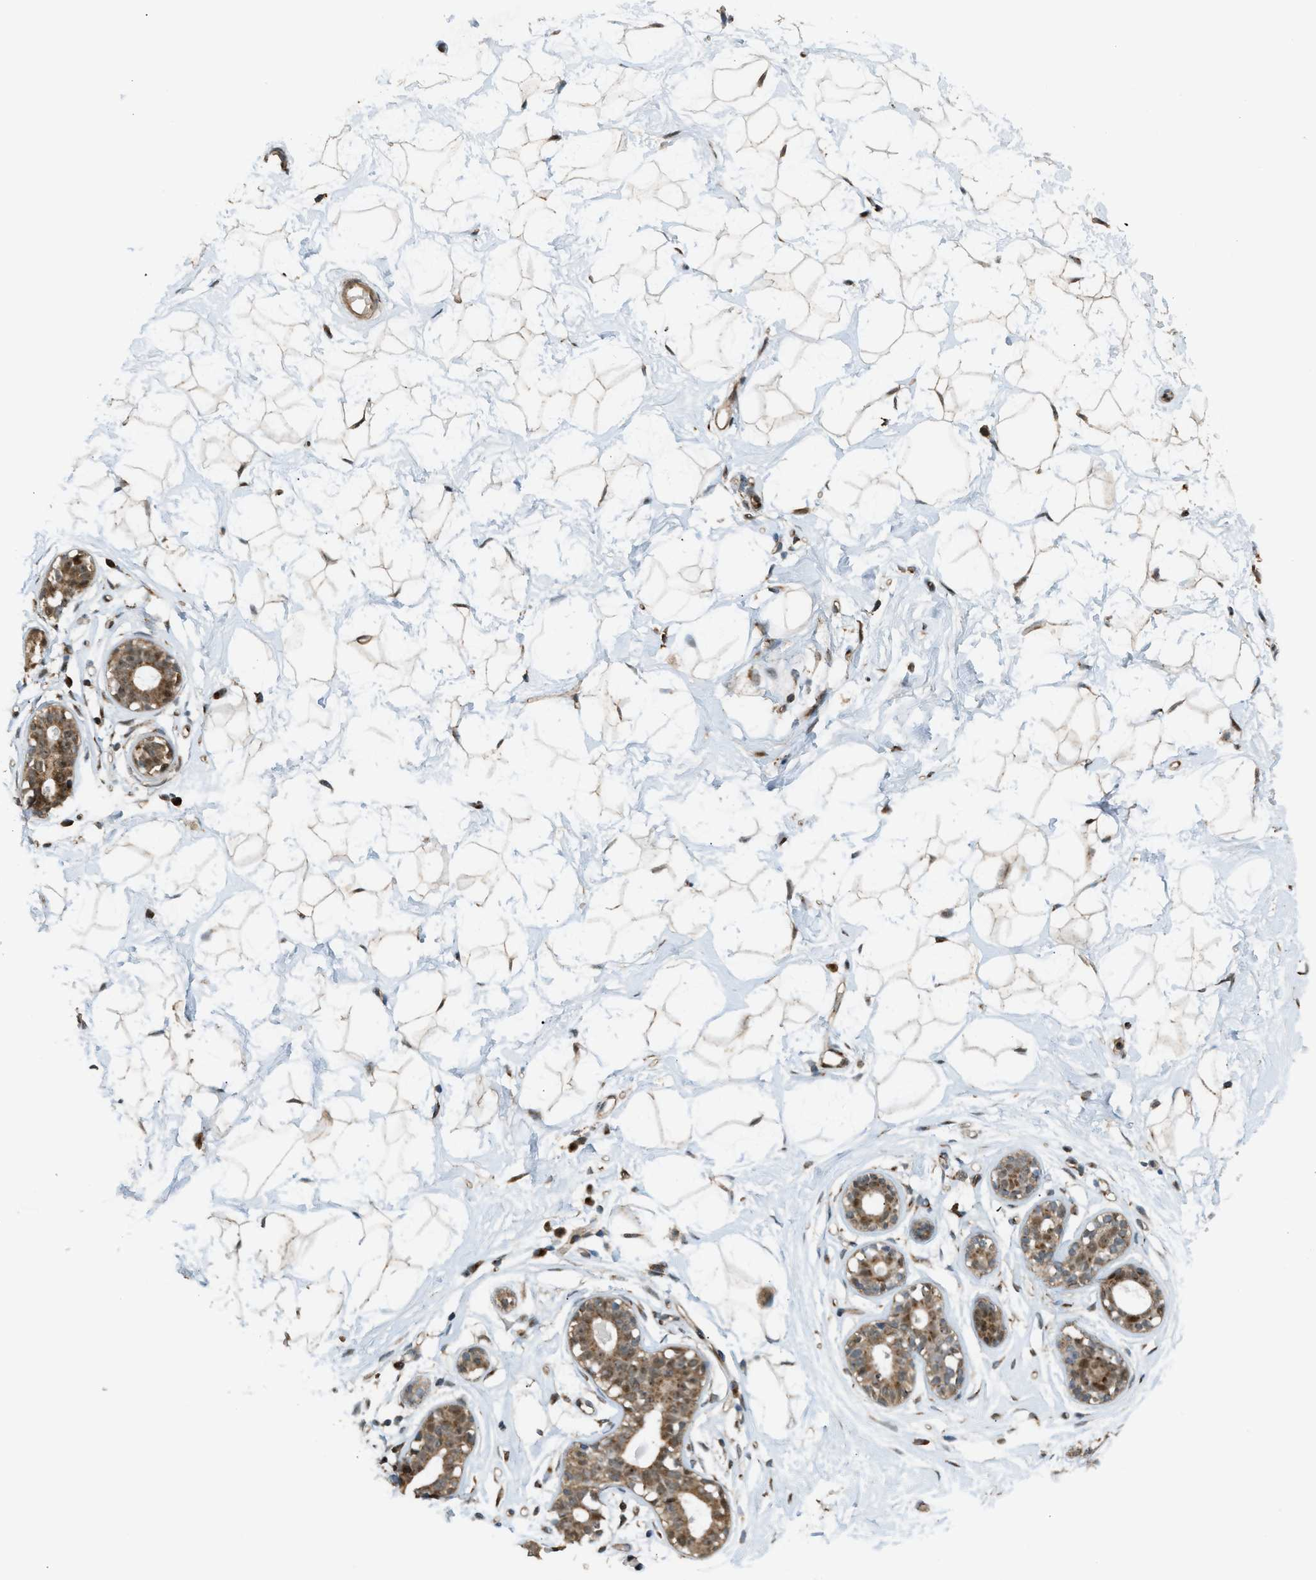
{"staining": {"intensity": "moderate", "quantity": ">75%", "location": "nuclear"}, "tissue": "breast", "cell_type": "Adipocytes", "image_type": "normal", "snomed": [{"axis": "morphology", "description": "Normal tissue, NOS"}, {"axis": "topography", "description": "Breast"}], "caption": "Protein staining by immunohistochemistry (IHC) reveals moderate nuclear positivity in approximately >75% of adipocytes in benign breast. The protein is shown in brown color, while the nuclei are stained blue.", "gene": "CCDC186", "patient": {"sex": "female", "age": 23}}